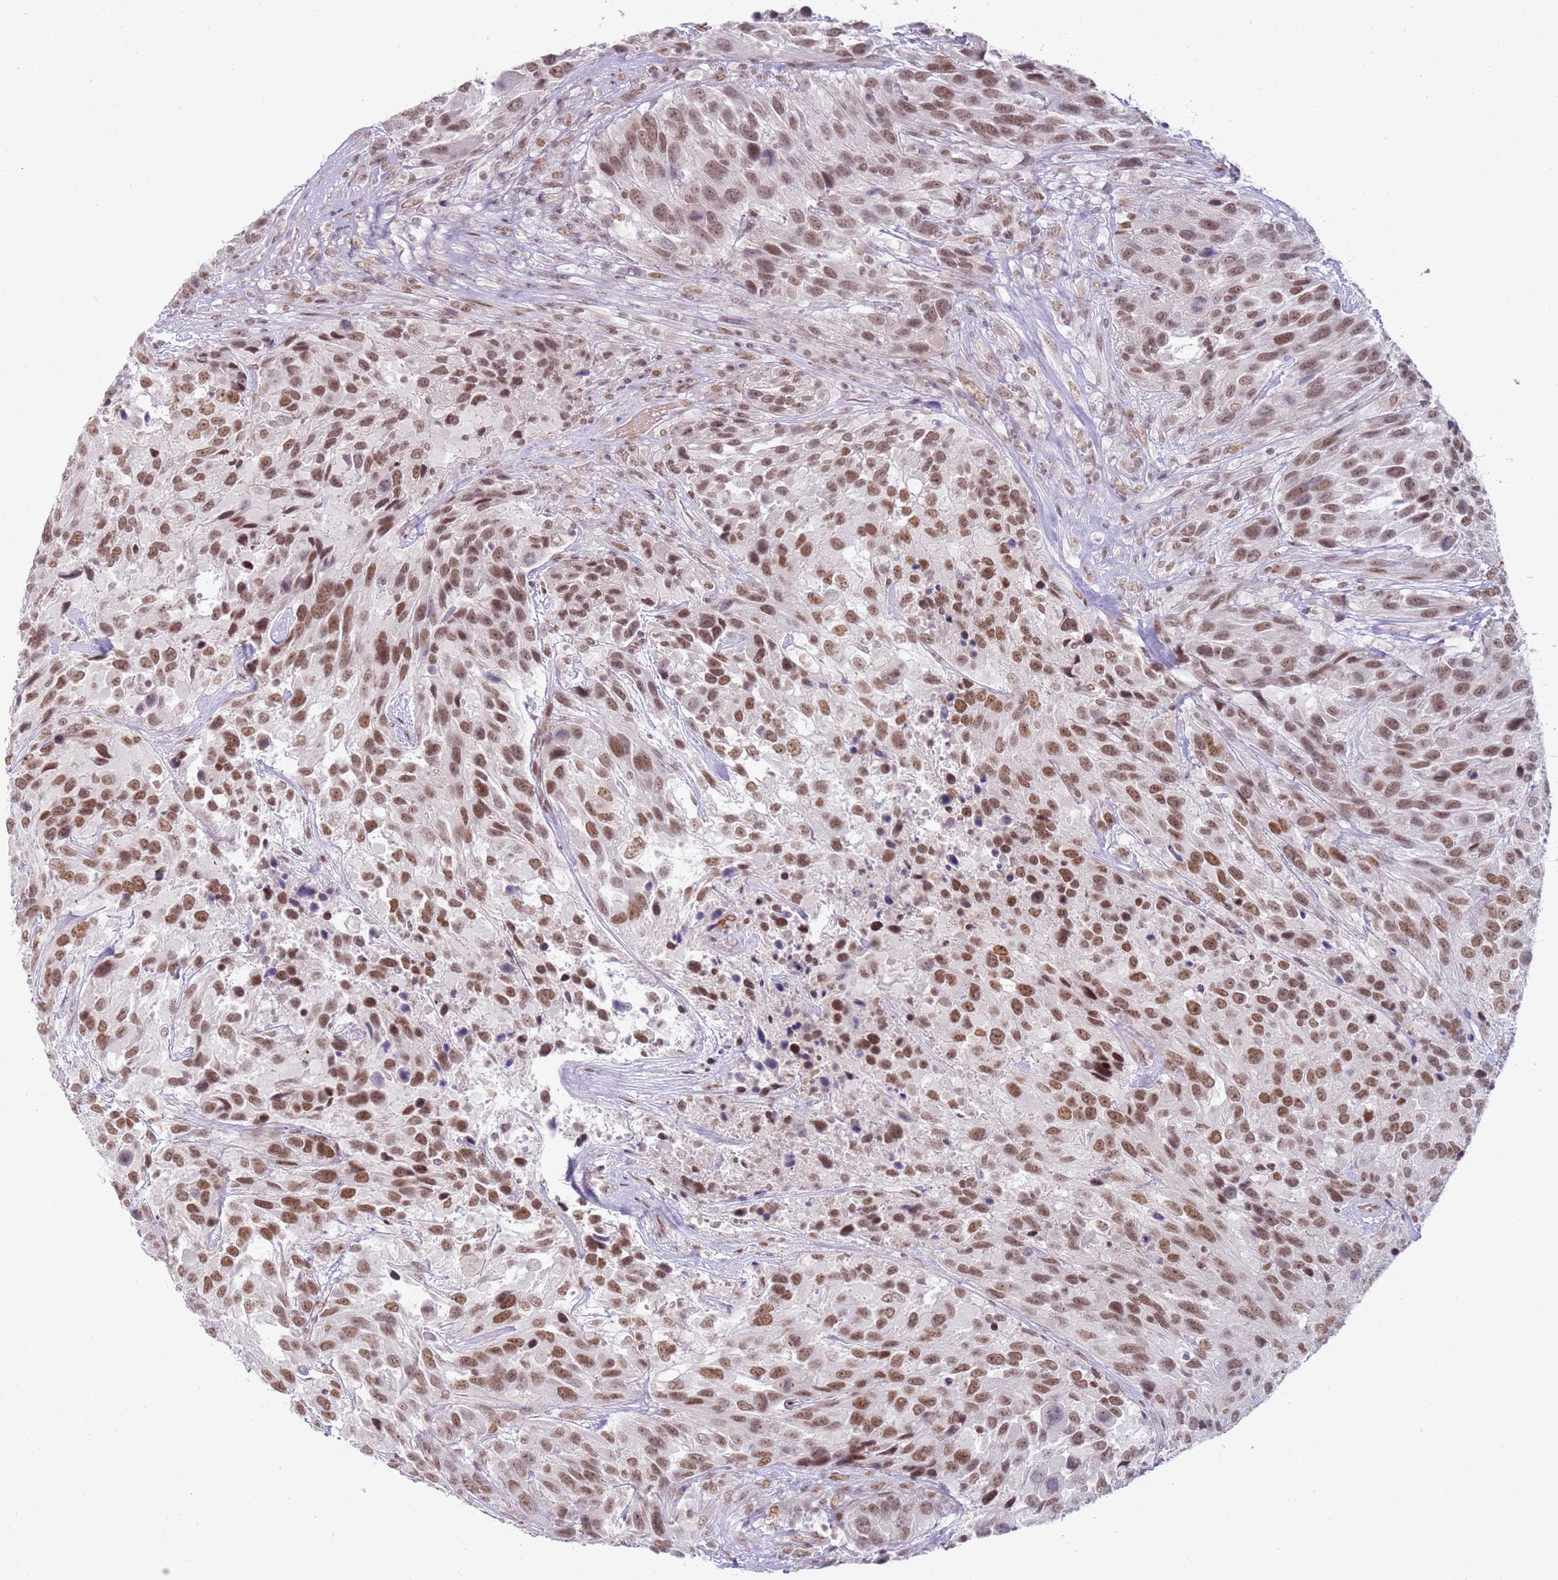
{"staining": {"intensity": "strong", "quantity": ">75%", "location": "nuclear"}, "tissue": "urothelial cancer", "cell_type": "Tumor cells", "image_type": "cancer", "snomed": [{"axis": "morphology", "description": "Urothelial carcinoma, High grade"}, {"axis": "topography", "description": "Urinary bladder"}], "caption": "Immunohistochemistry (IHC) (DAB (3,3'-diaminobenzidine)) staining of urothelial carcinoma (high-grade) reveals strong nuclear protein staining in approximately >75% of tumor cells. (IHC, brightfield microscopy, high magnification).", "gene": "PHC2", "patient": {"sex": "female", "age": 70}}